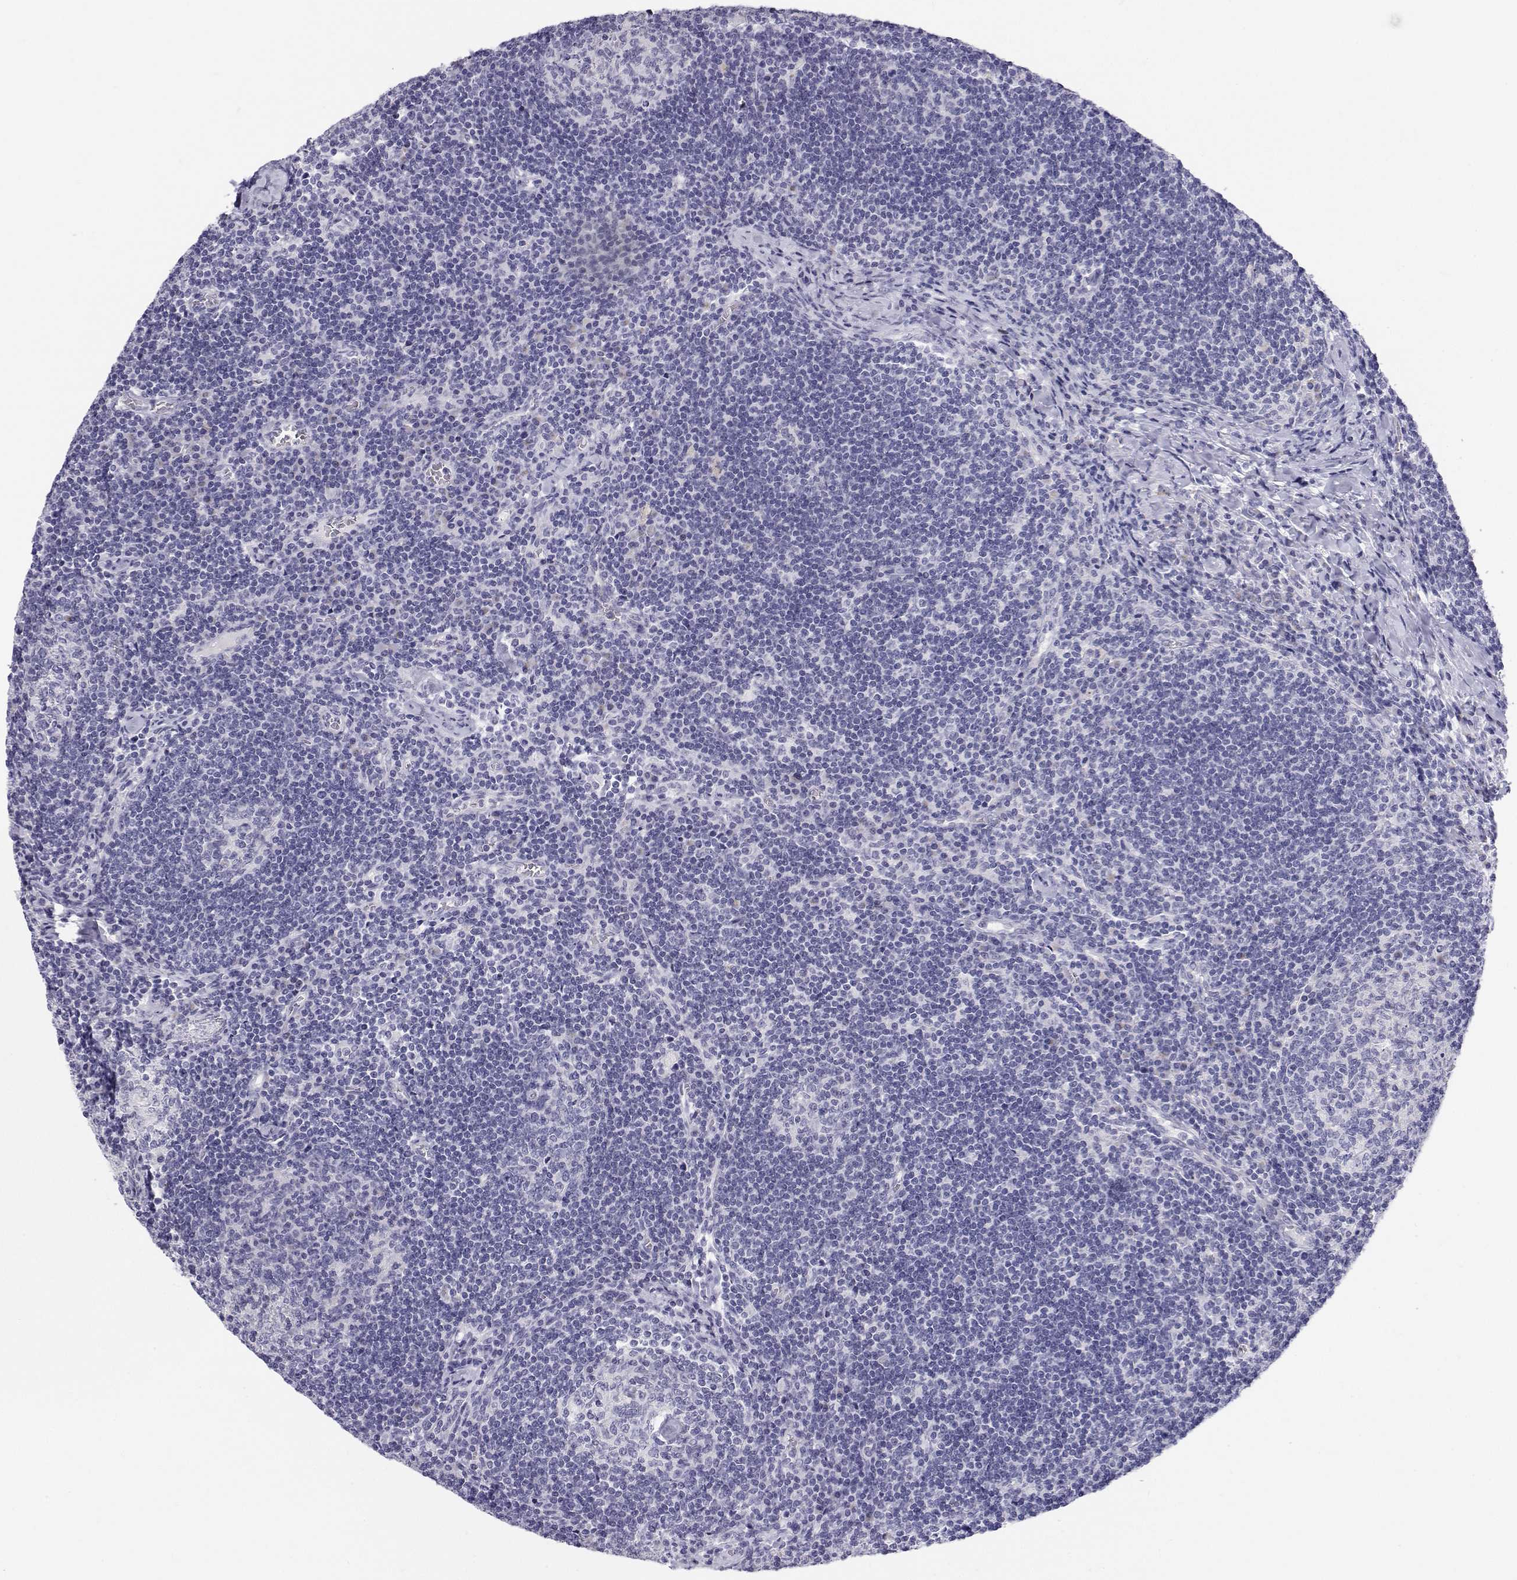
{"staining": {"intensity": "negative", "quantity": "none", "location": "none"}, "tissue": "lymph node", "cell_type": "Germinal center cells", "image_type": "normal", "snomed": [{"axis": "morphology", "description": "Normal tissue, NOS"}, {"axis": "topography", "description": "Lymph node"}], "caption": "Immunohistochemistry micrograph of normal human lymph node stained for a protein (brown), which displays no staining in germinal center cells. Brightfield microscopy of immunohistochemistry (IHC) stained with DAB (brown) and hematoxylin (blue), captured at high magnification.", "gene": "BHMT", "patient": {"sex": "male", "age": 67}}